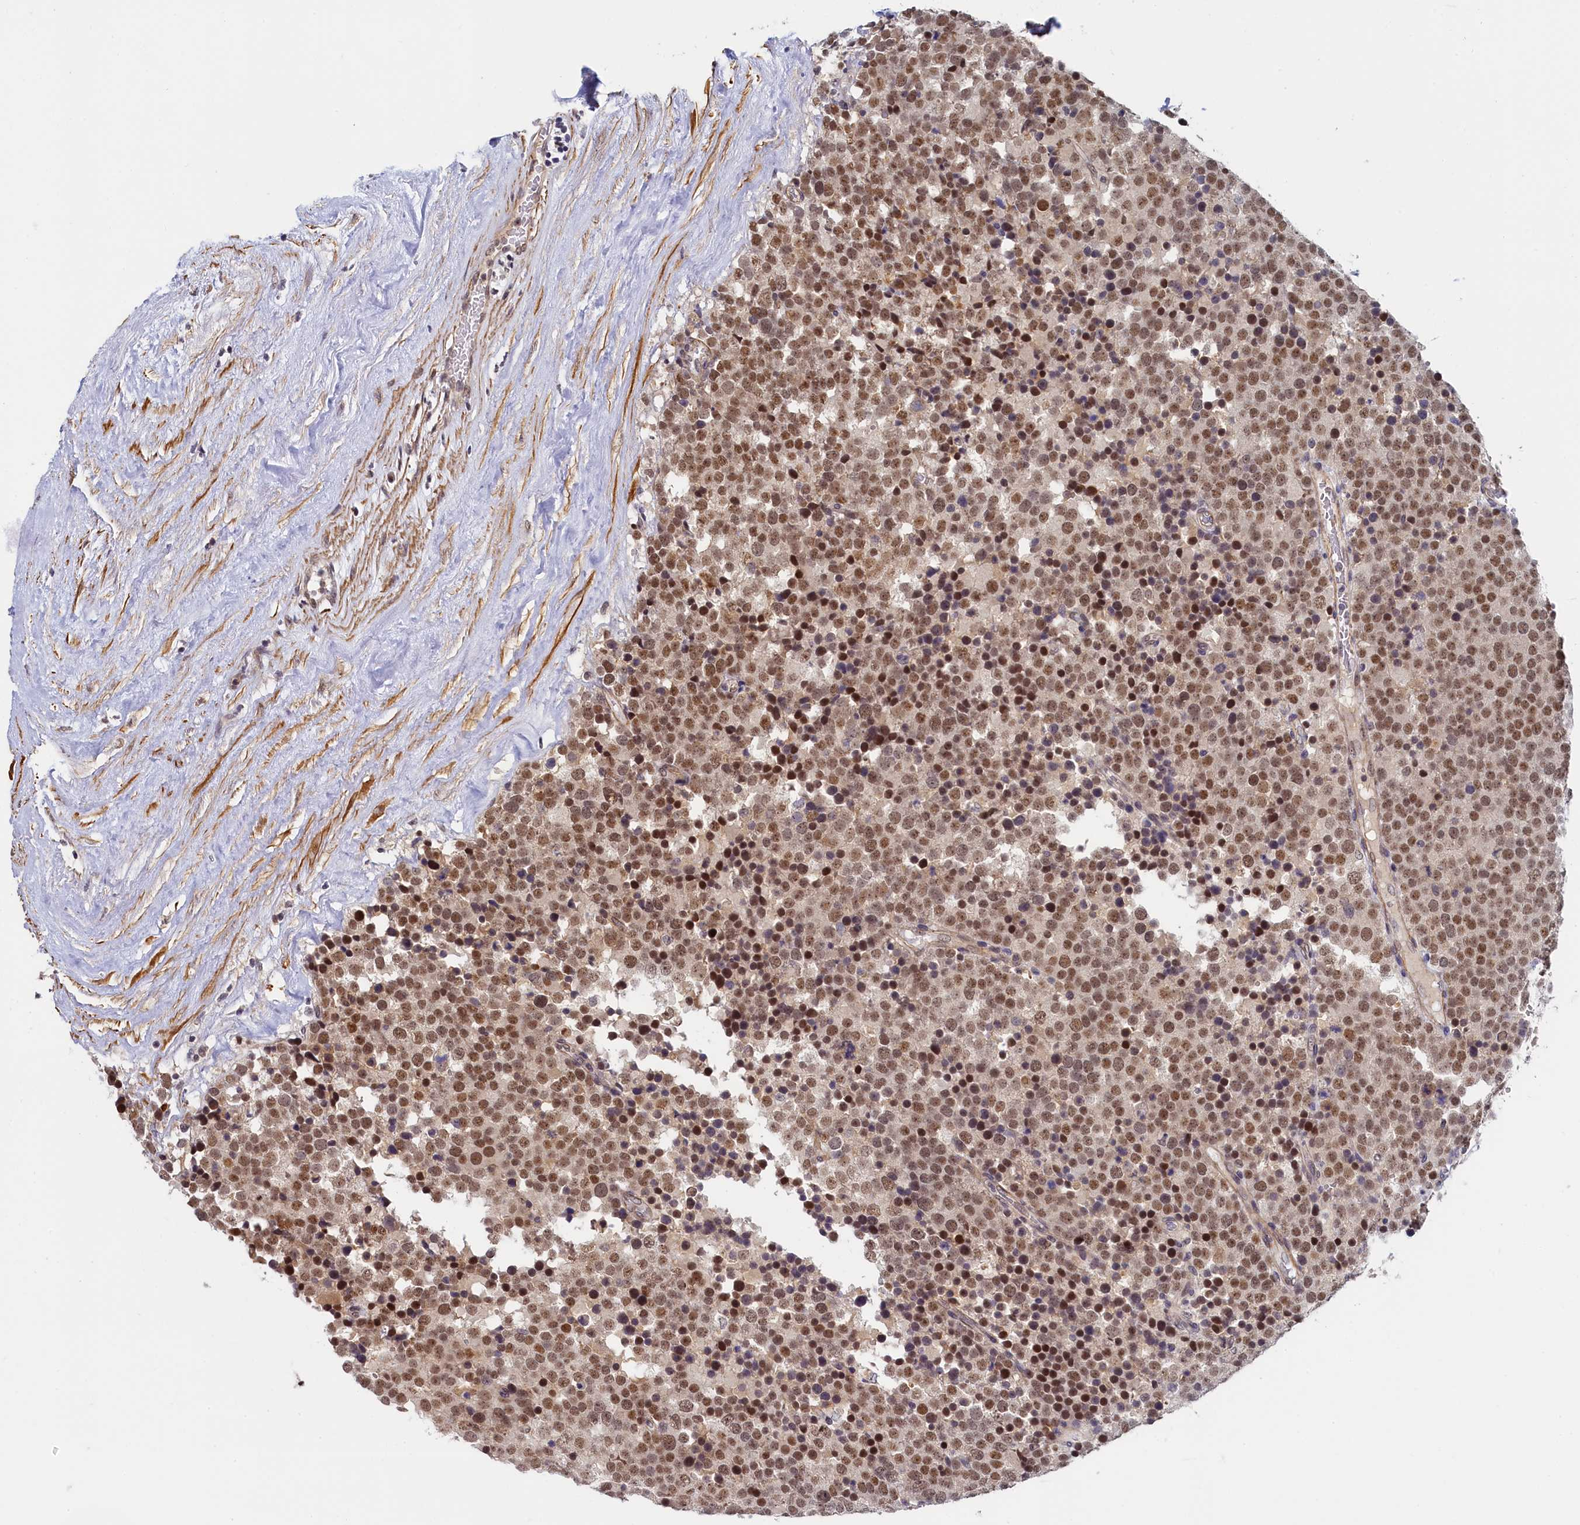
{"staining": {"intensity": "moderate", "quantity": ">75%", "location": "nuclear"}, "tissue": "testis cancer", "cell_type": "Tumor cells", "image_type": "cancer", "snomed": [{"axis": "morphology", "description": "Seminoma, NOS"}, {"axis": "topography", "description": "Testis"}], "caption": "Immunohistochemical staining of human seminoma (testis) exhibits medium levels of moderate nuclear protein staining in about >75% of tumor cells. The protein is stained brown, and the nuclei are stained in blue (DAB IHC with brightfield microscopy, high magnification).", "gene": "INTS14", "patient": {"sex": "male", "age": 71}}